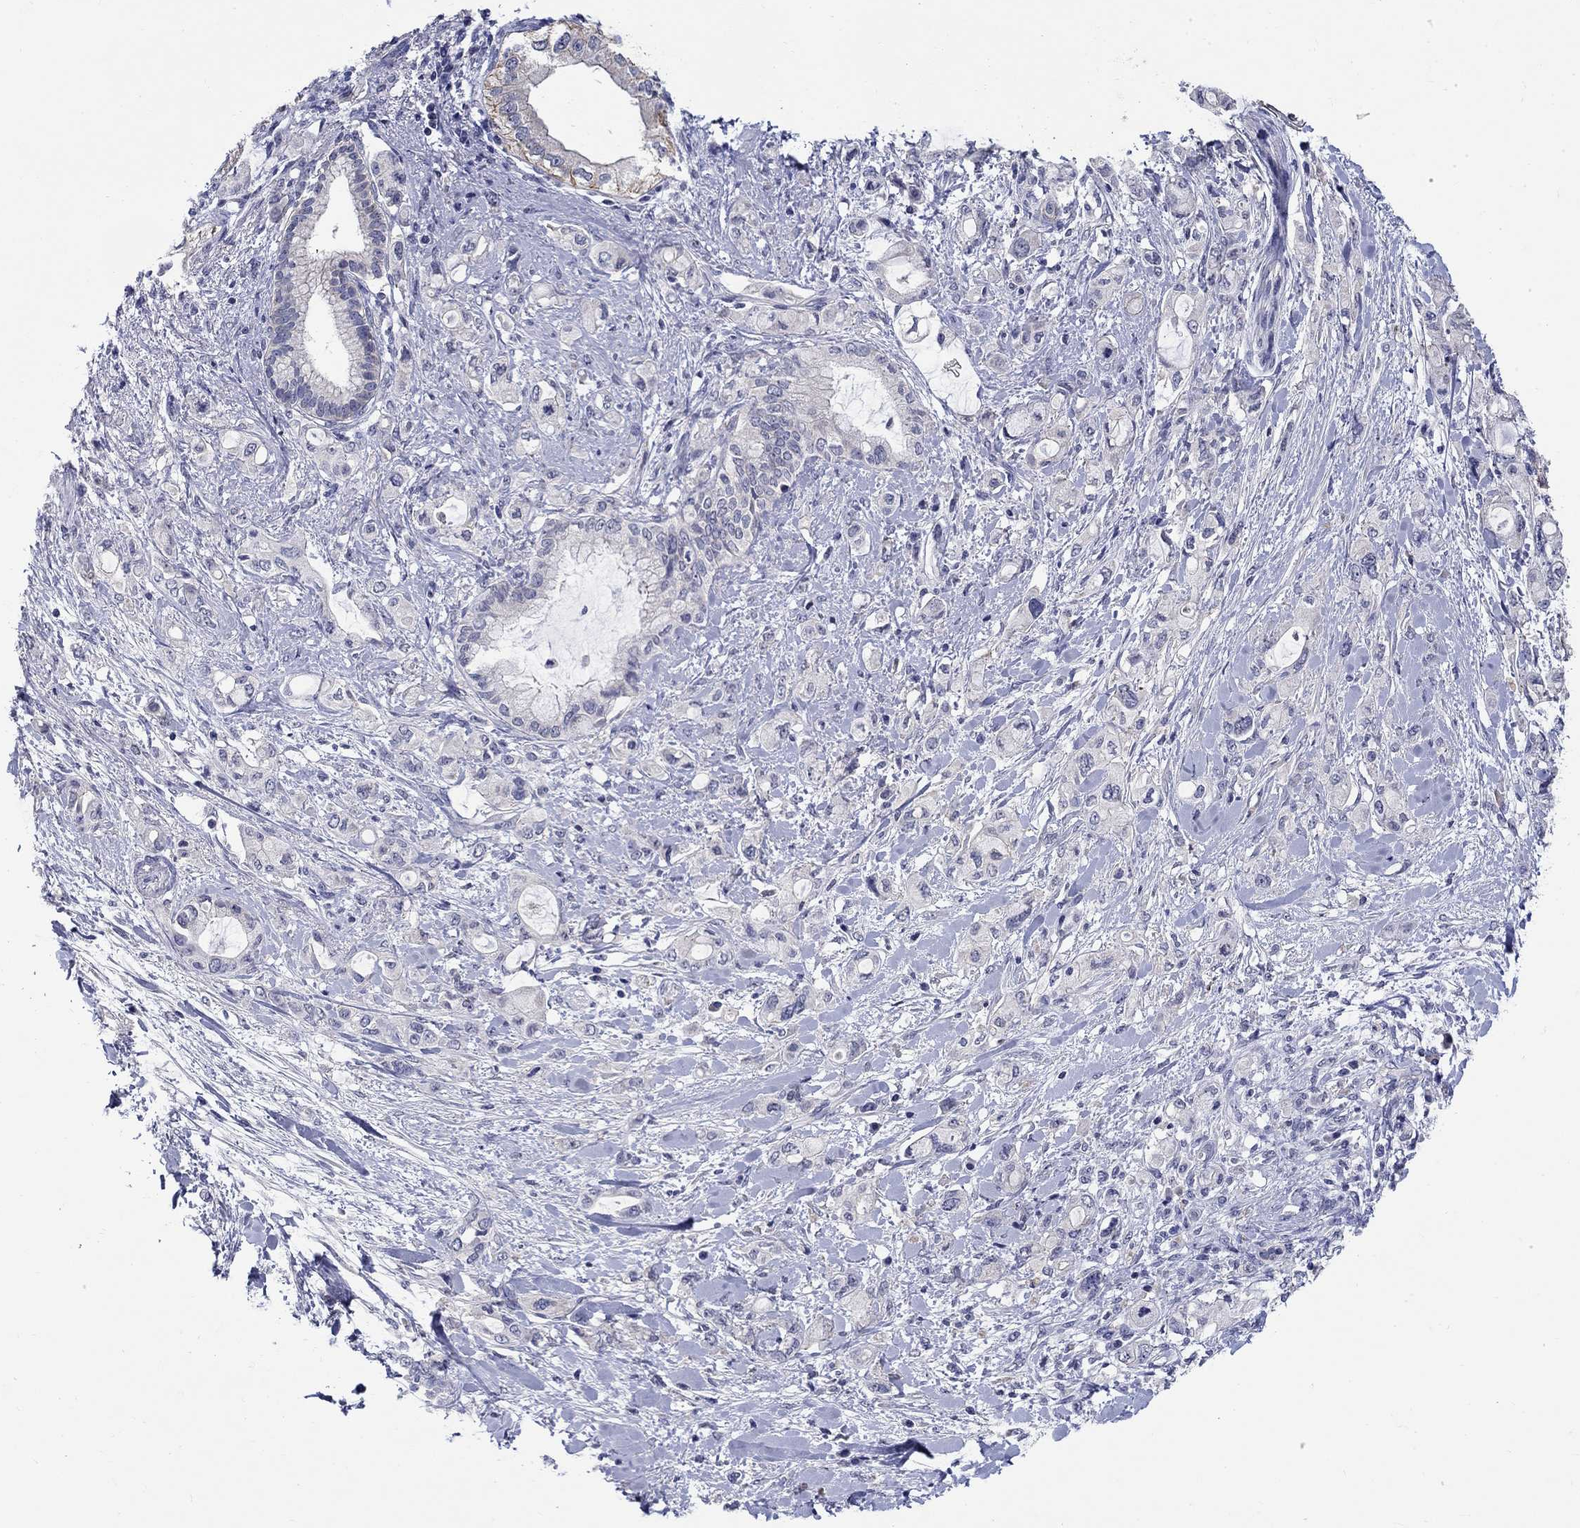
{"staining": {"intensity": "negative", "quantity": "none", "location": "none"}, "tissue": "pancreatic cancer", "cell_type": "Tumor cells", "image_type": "cancer", "snomed": [{"axis": "morphology", "description": "Adenocarcinoma, NOS"}, {"axis": "topography", "description": "Pancreas"}], "caption": "An image of human pancreatic adenocarcinoma is negative for staining in tumor cells. The staining is performed using DAB (3,3'-diaminobenzidine) brown chromogen with nuclei counter-stained in using hematoxylin.", "gene": "SLC30A3", "patient": {"sex": "female", "age": 56}}